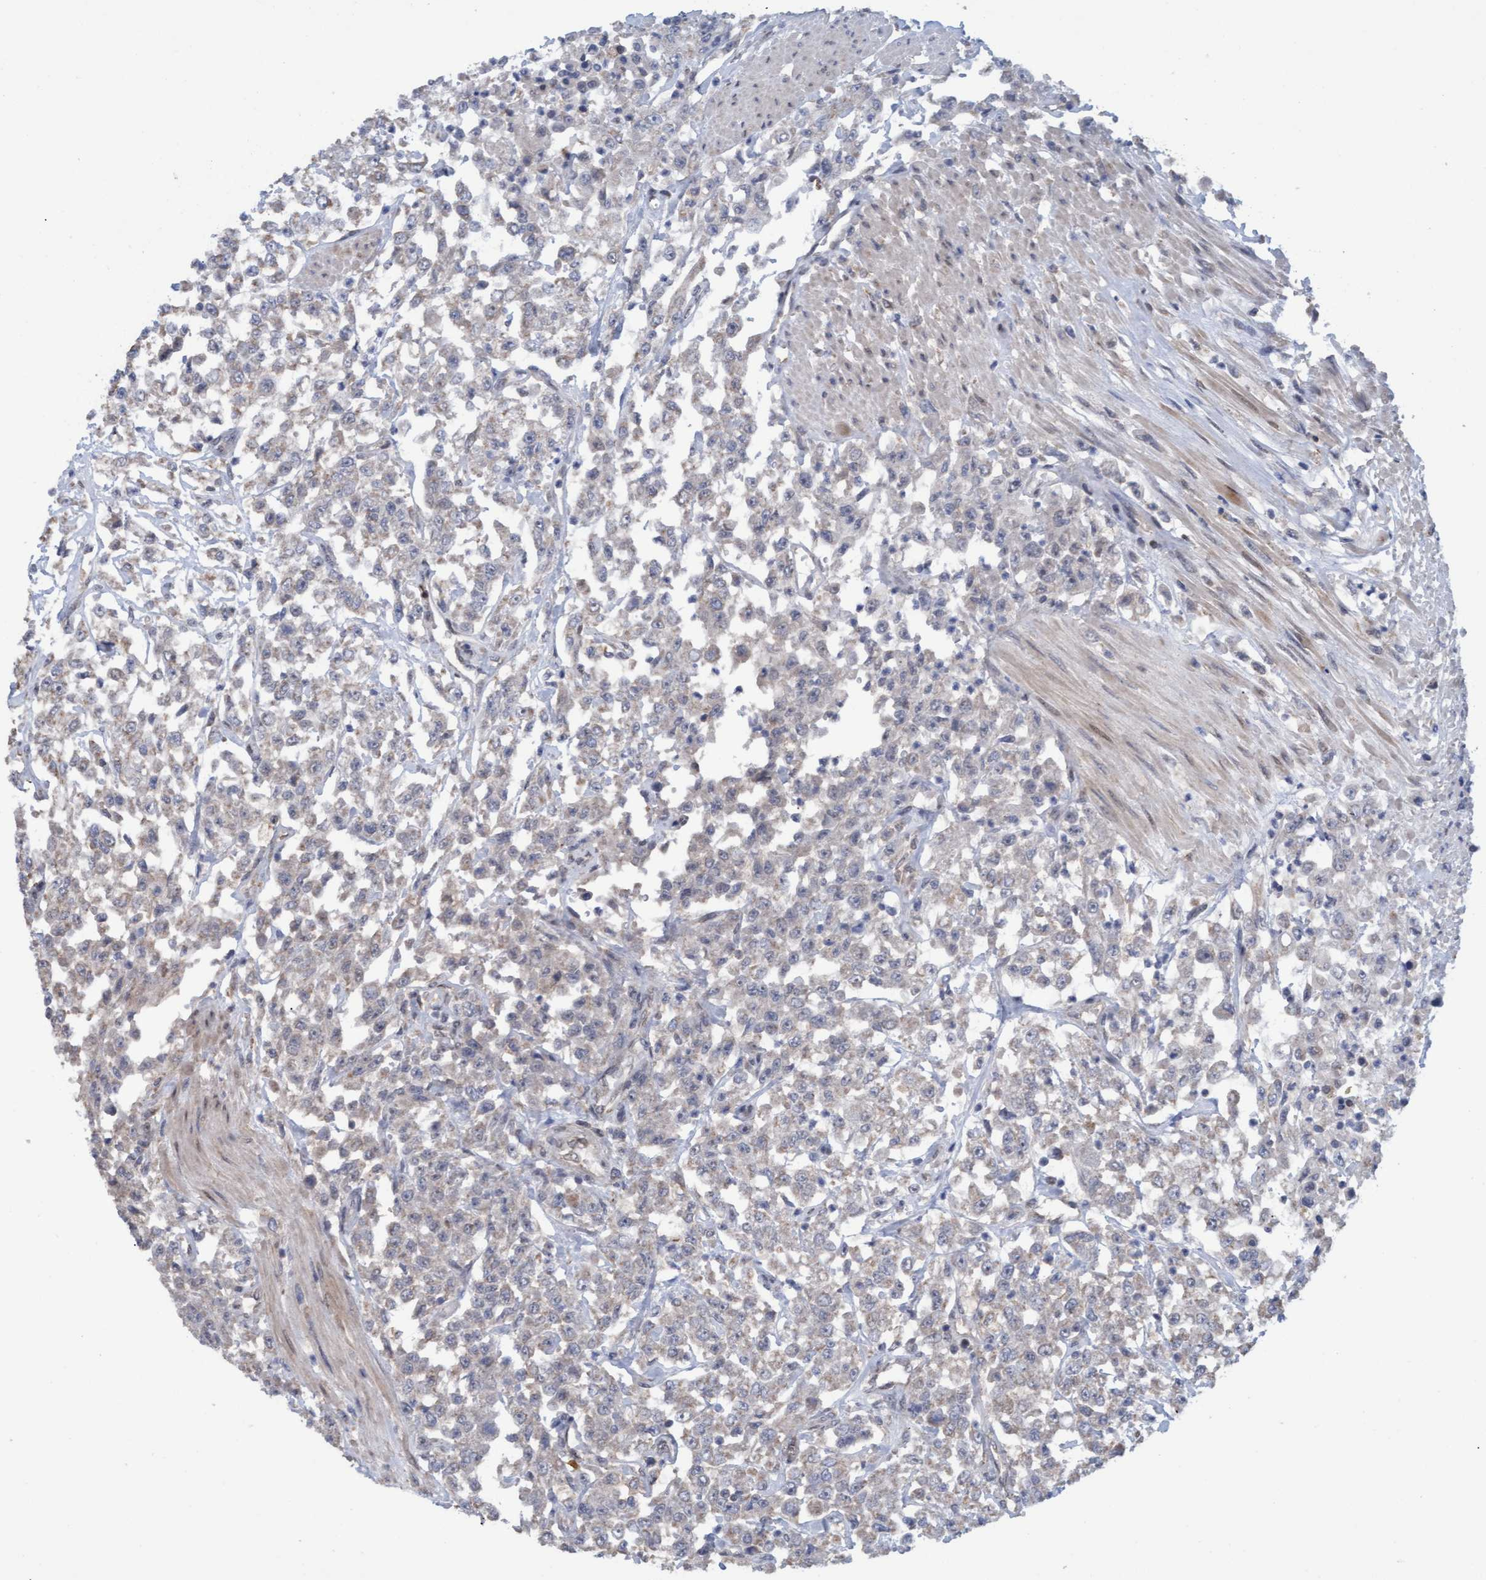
{"staining": {"intensity": "weak", "quantity": "<25%", "location": "cytoplasmic/membranous"}, "tissue": "urothelial cancer", "cell_type": "Tumor cells", "image_type": "cancer", "snomed": [{"axis": "morphology", "description": "Urothelial carcinoma, High grade"}, {"axis": "topography", "description": "Urinary bladder"}], "caption": "Photomicrograph shows no significant protein positivity in tumor cells of urothelial cancer.", "gene": "MGLL", "patient": {"sex": "male", "age": 46}}